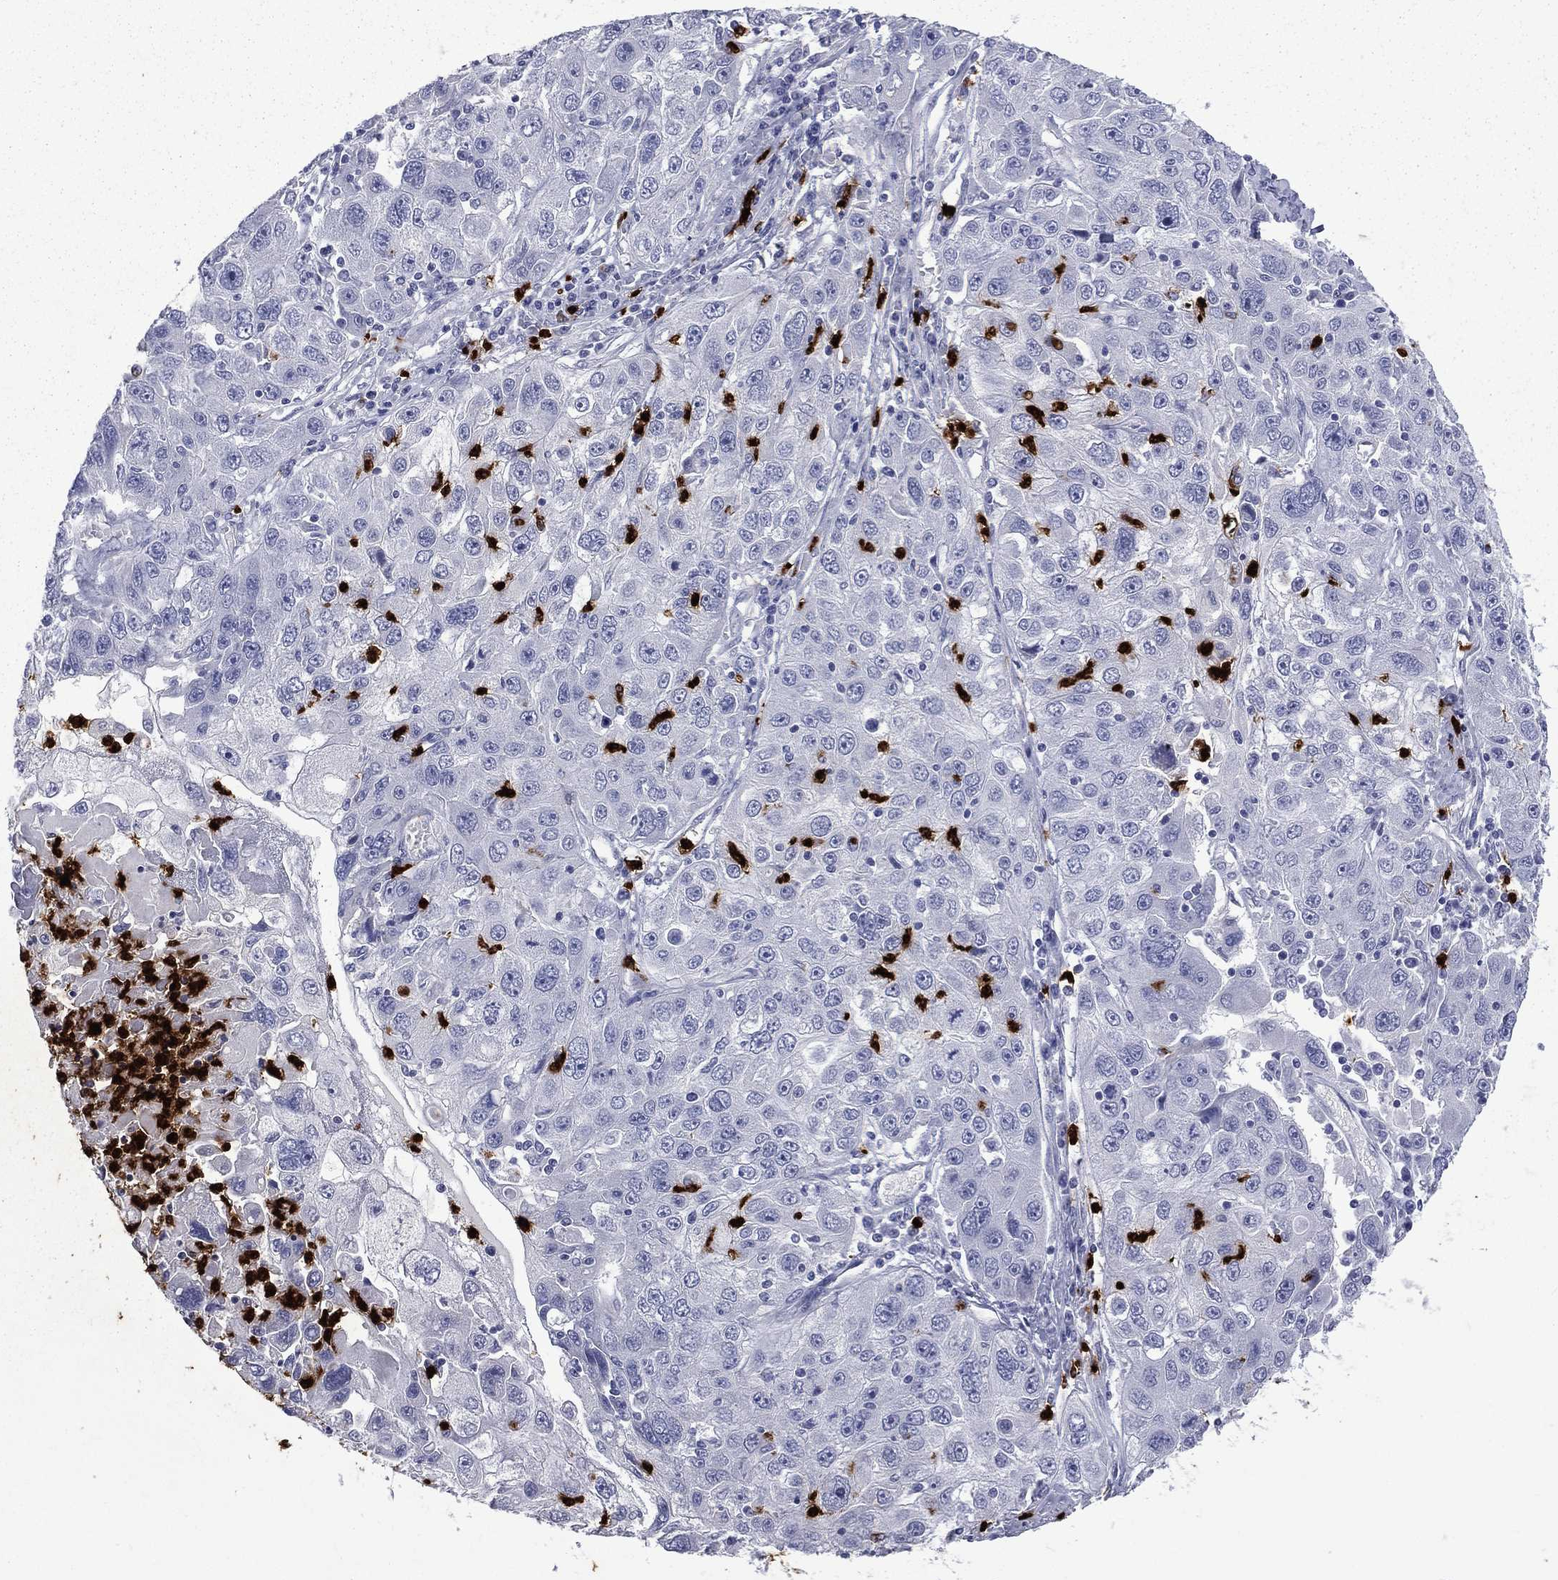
{"staining": {"intensity": "negative", "quantity": "none", "location": "none"}, "tissue": "stomach cancer", "cell_type": "Tumor cells", "image_type": "cancer", "snomed": [{"axis": "morphology", "description": "Adenocarcinoma, NOS"}, {"axis": "topography", "description": "Stomach"}], "caption": "The histopathology image displays no significant positivity in tumor cells of adenocarcinoma (stomach).", "gene": "ELANE", "patient": {"sex": "male", "age": 56}}